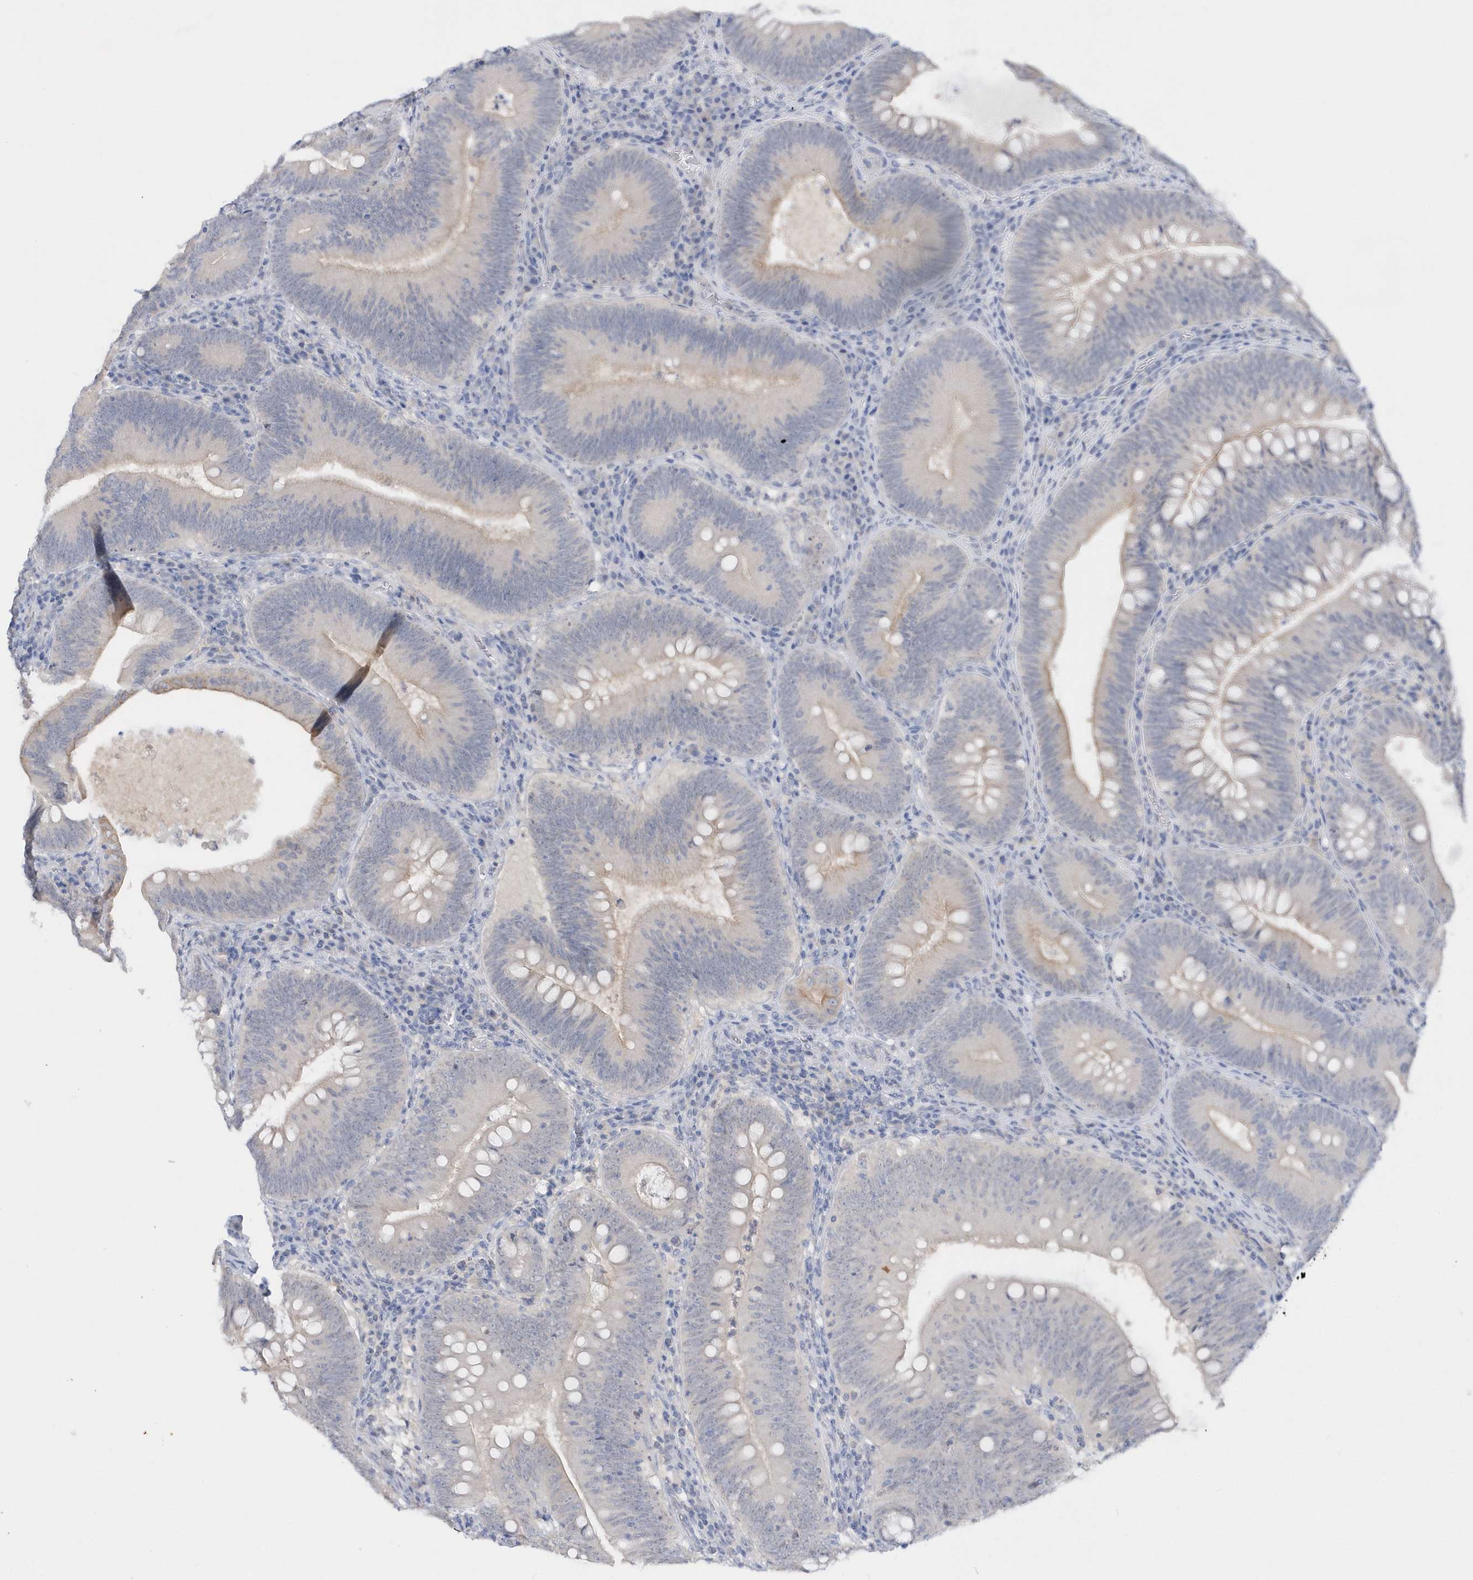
{"staining": {"intensity": "weak", "quantity": "<25%", "location": "cytoplasmic/membranous"}, "tissue": "colorectal cancer", "cell_type": "Tumor cells", "image_type": "cancer", "snomed": [{"axis": "morphology", "description": "Normal tissue, NOS"}, {"axis": "topography", "description": "Colon"}], "caption": "Human colorectal cancer stained for a protein using immunohistochemistry (IHC) exhibits no positivity in tumor cells.", "gene": "RPE", "patient": {"sex": "female", "age": 82}}